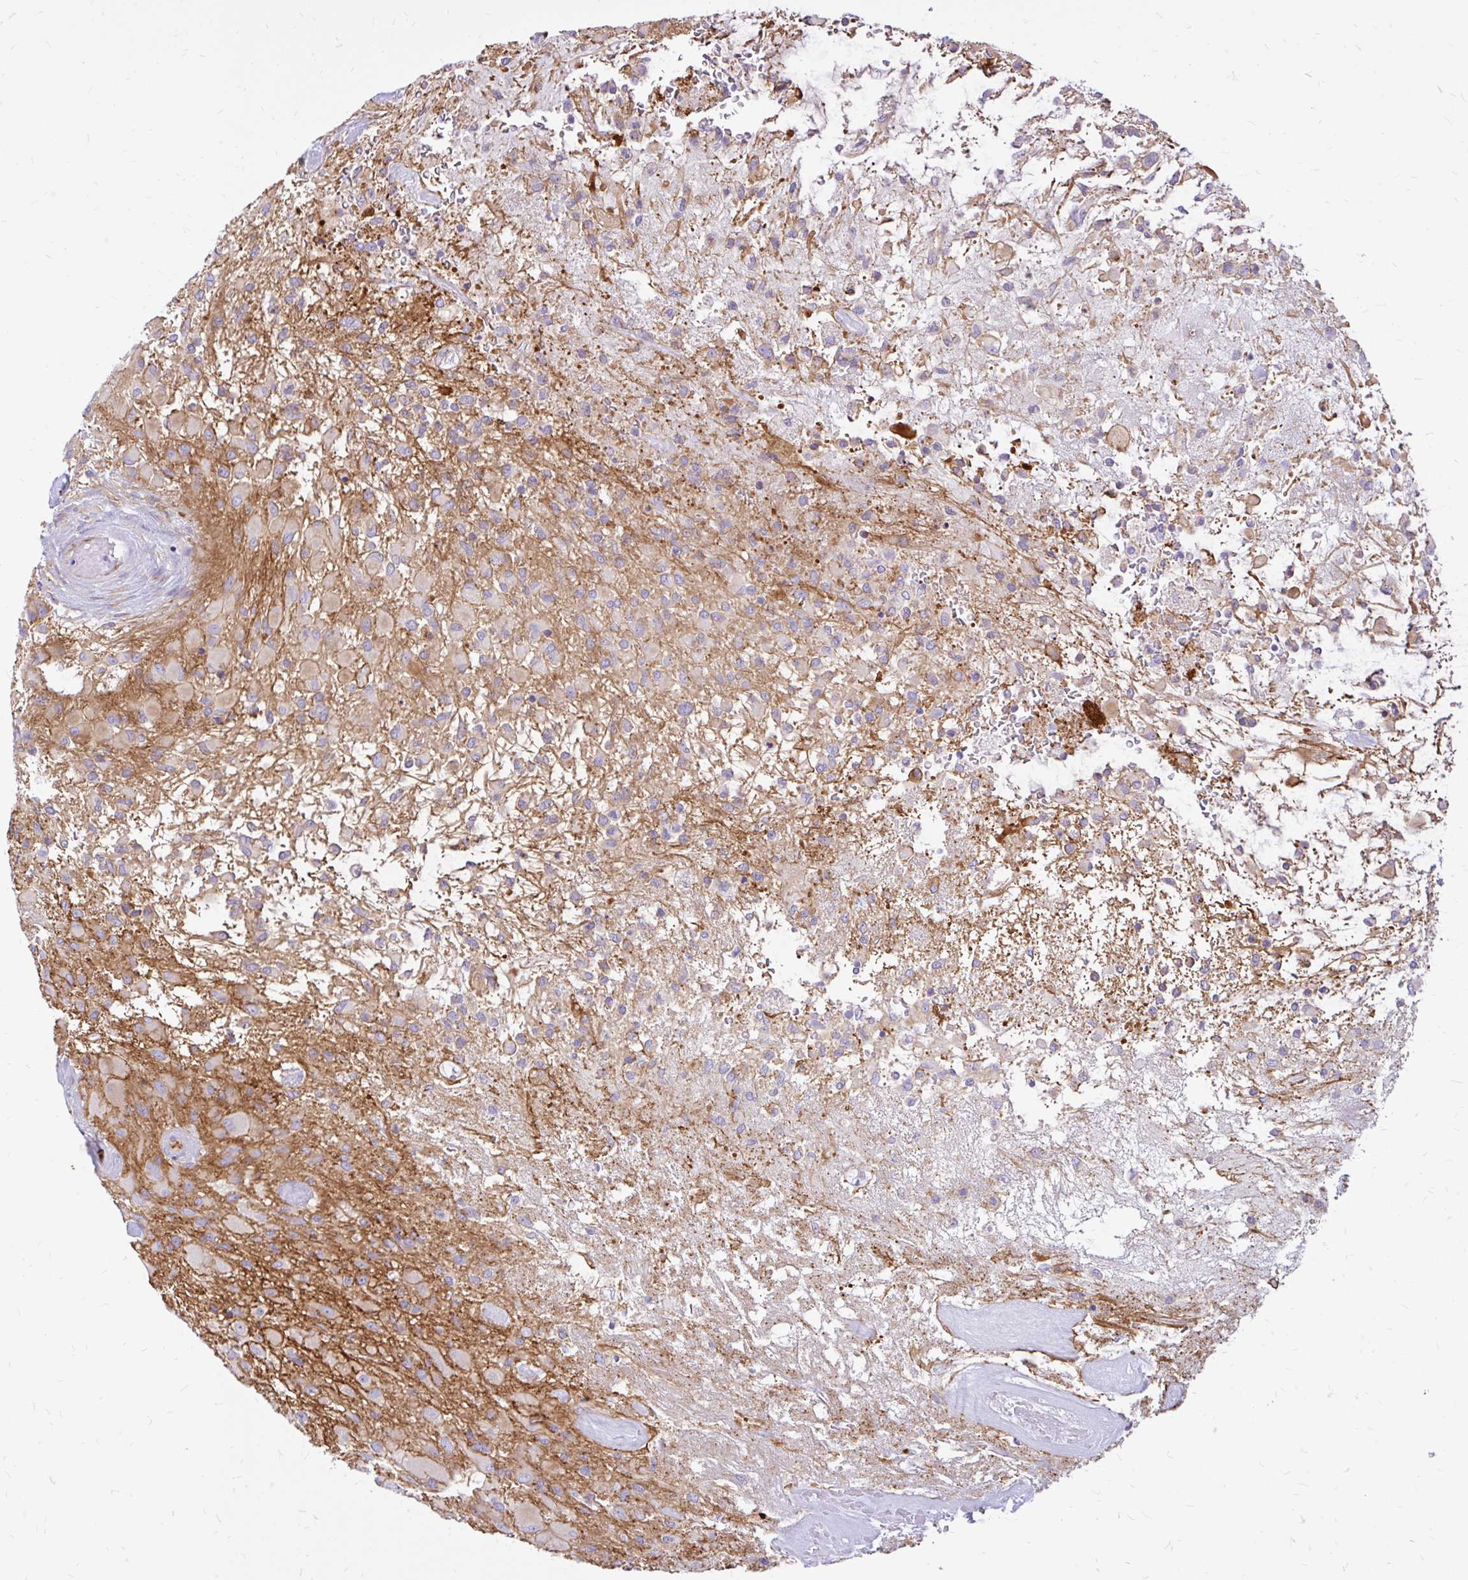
{"staining": {"intensity": "negative", "quantity": "none", "location": "none"}, "tissue": "glioma", "cell_type": "Tumor cells", "image_type": "cancer", "snomed": [{"axis": "morphology", "description": "Glioma, malignant, High grade"}, {"axis": "topography", "description": "Brain"}], "caption": "IHC of glioma reveals no positivity in tumor cells.", "gene": "MAP1LC3B", "patient": {"sex": "female", "age": 67}}